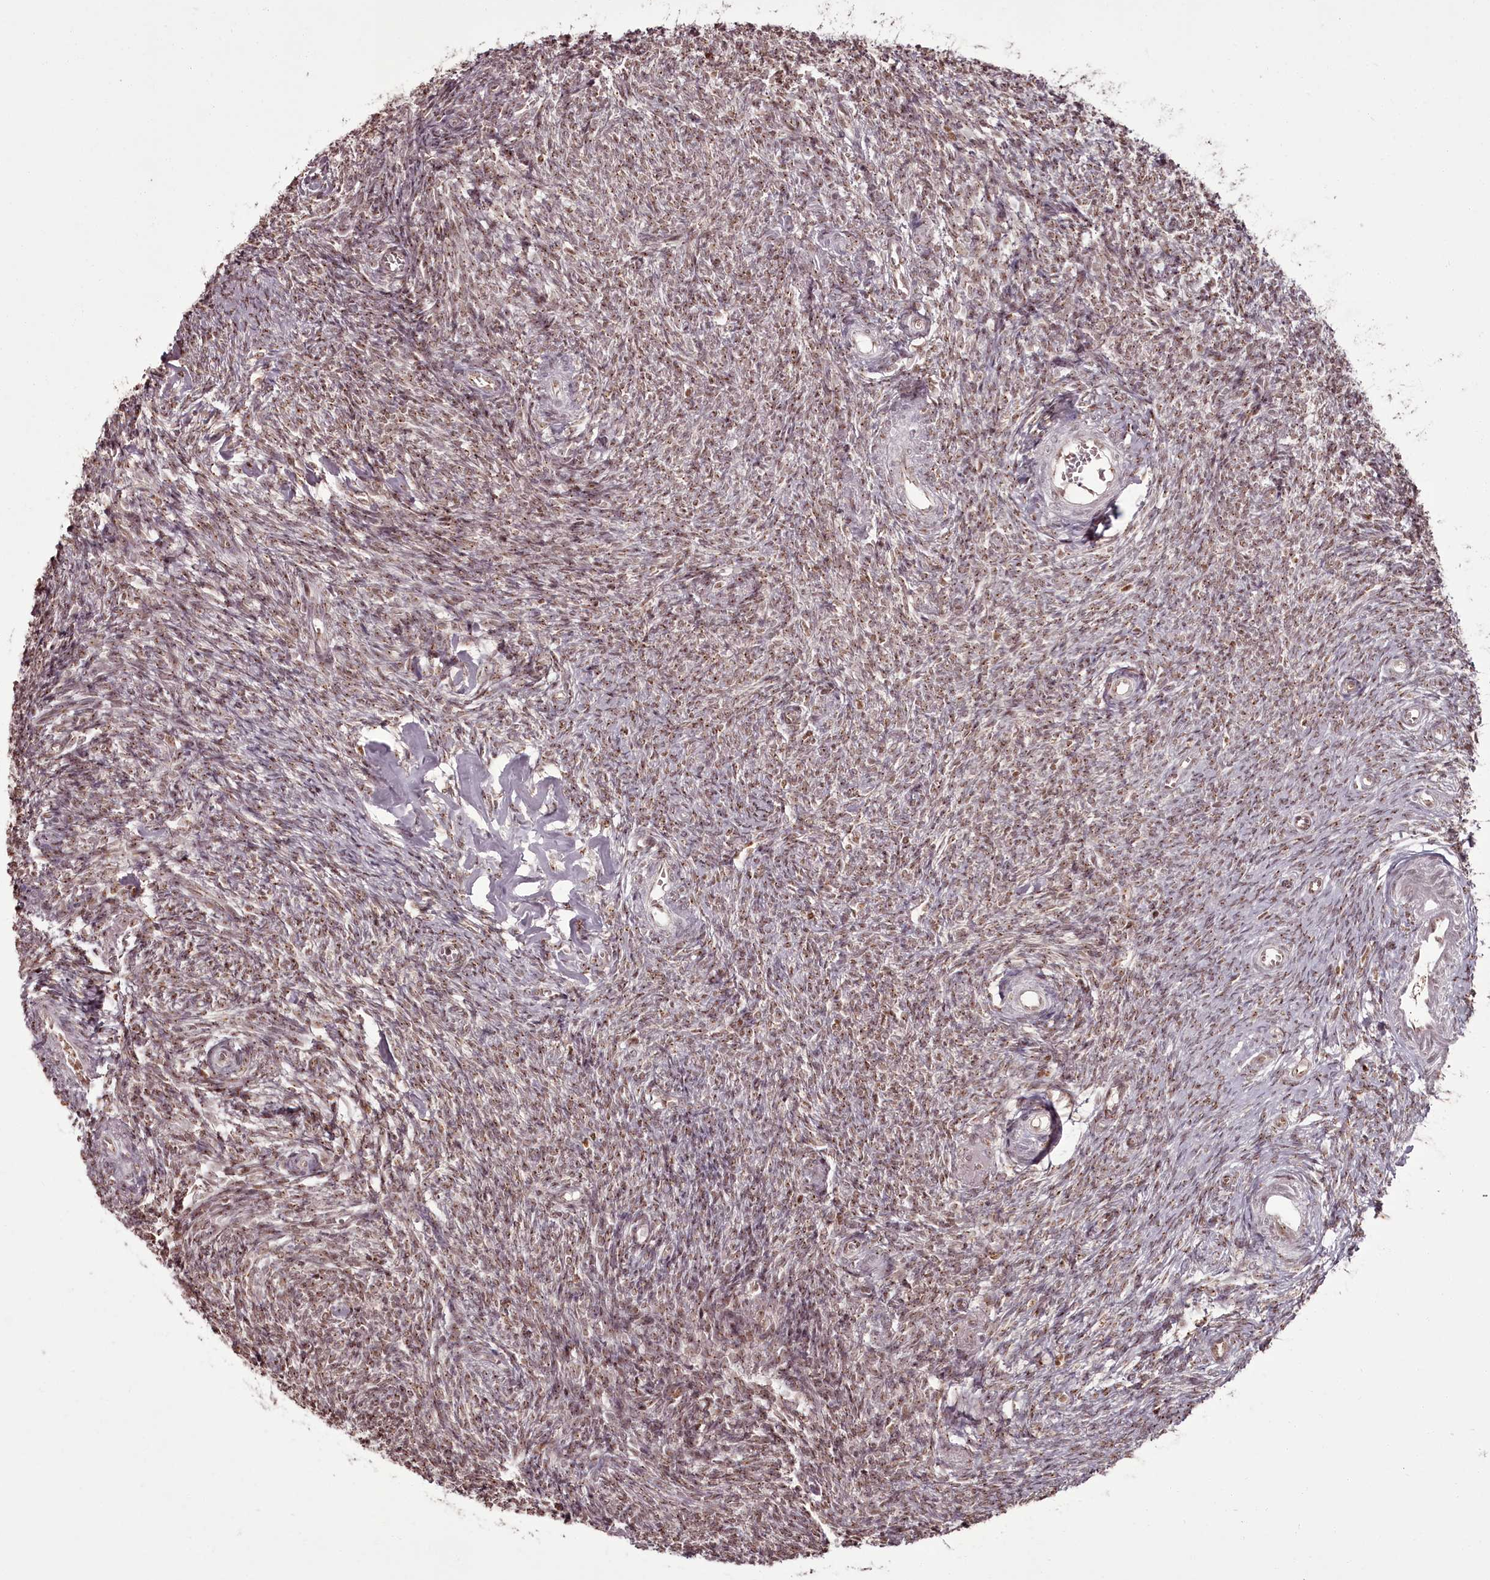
{"staining": {"intensity": "moderate", "quantity": ">75%", "location": "nuclear"}, "tissue": "ovary", "cell_type": "Ovarian stroma cells", "image_type": "normal", "snomed": [{"axis": "morphology", "description": "Normal tissue, NOS"}, {"axis": "topography", "description": "Ovary"}], "caption": "Protein expression analysis of normal human ovary reveals moderate nuclear staining in about >75% of ovarian stroma cells.", "gene": "CEP83", "patient": {"sex": "female", "age": 44}}